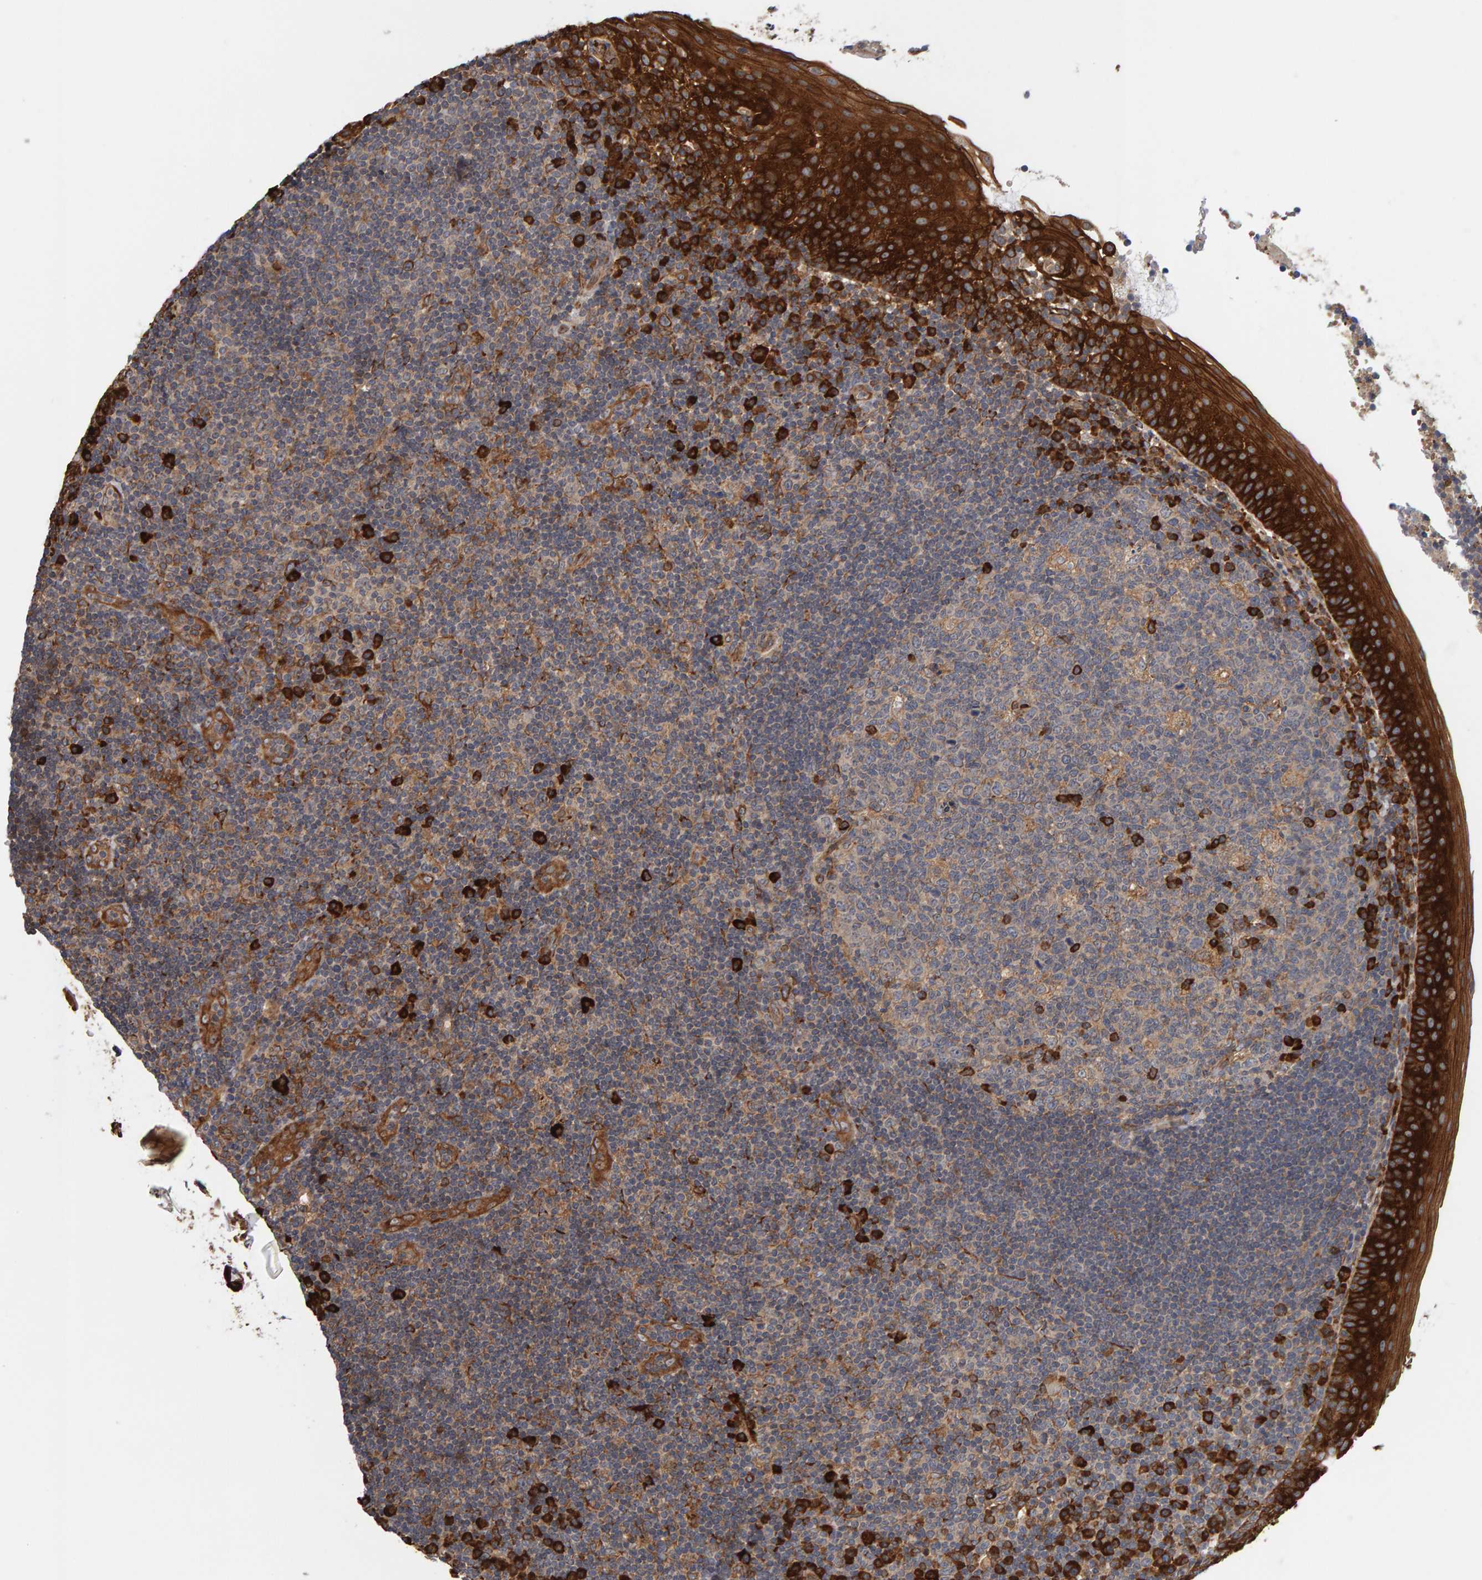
{"staining": {"intensity": "strong", "quantity": "<25%", "location": "cytoplasmic/membranous"}, "tissue": "tonsil", "cell_type": "Germinal center cells", "image_type": "normal", "snomed": [{"axis": "morphology", "description": "Normal tissue, NOS"}, {"axis": "topography", "description": "Tonsil"}], "caption": "The photomicrograph reveals immunohistochemical staining of benign tonsil. There is strong cytoplasmic/membranous positivity is seen in about <25% of germinal center cells. (IHC, brightfield microscopy, high magnification).", "gene": "BAIAP2", "patient": {"sex": "female", "age": 40}}